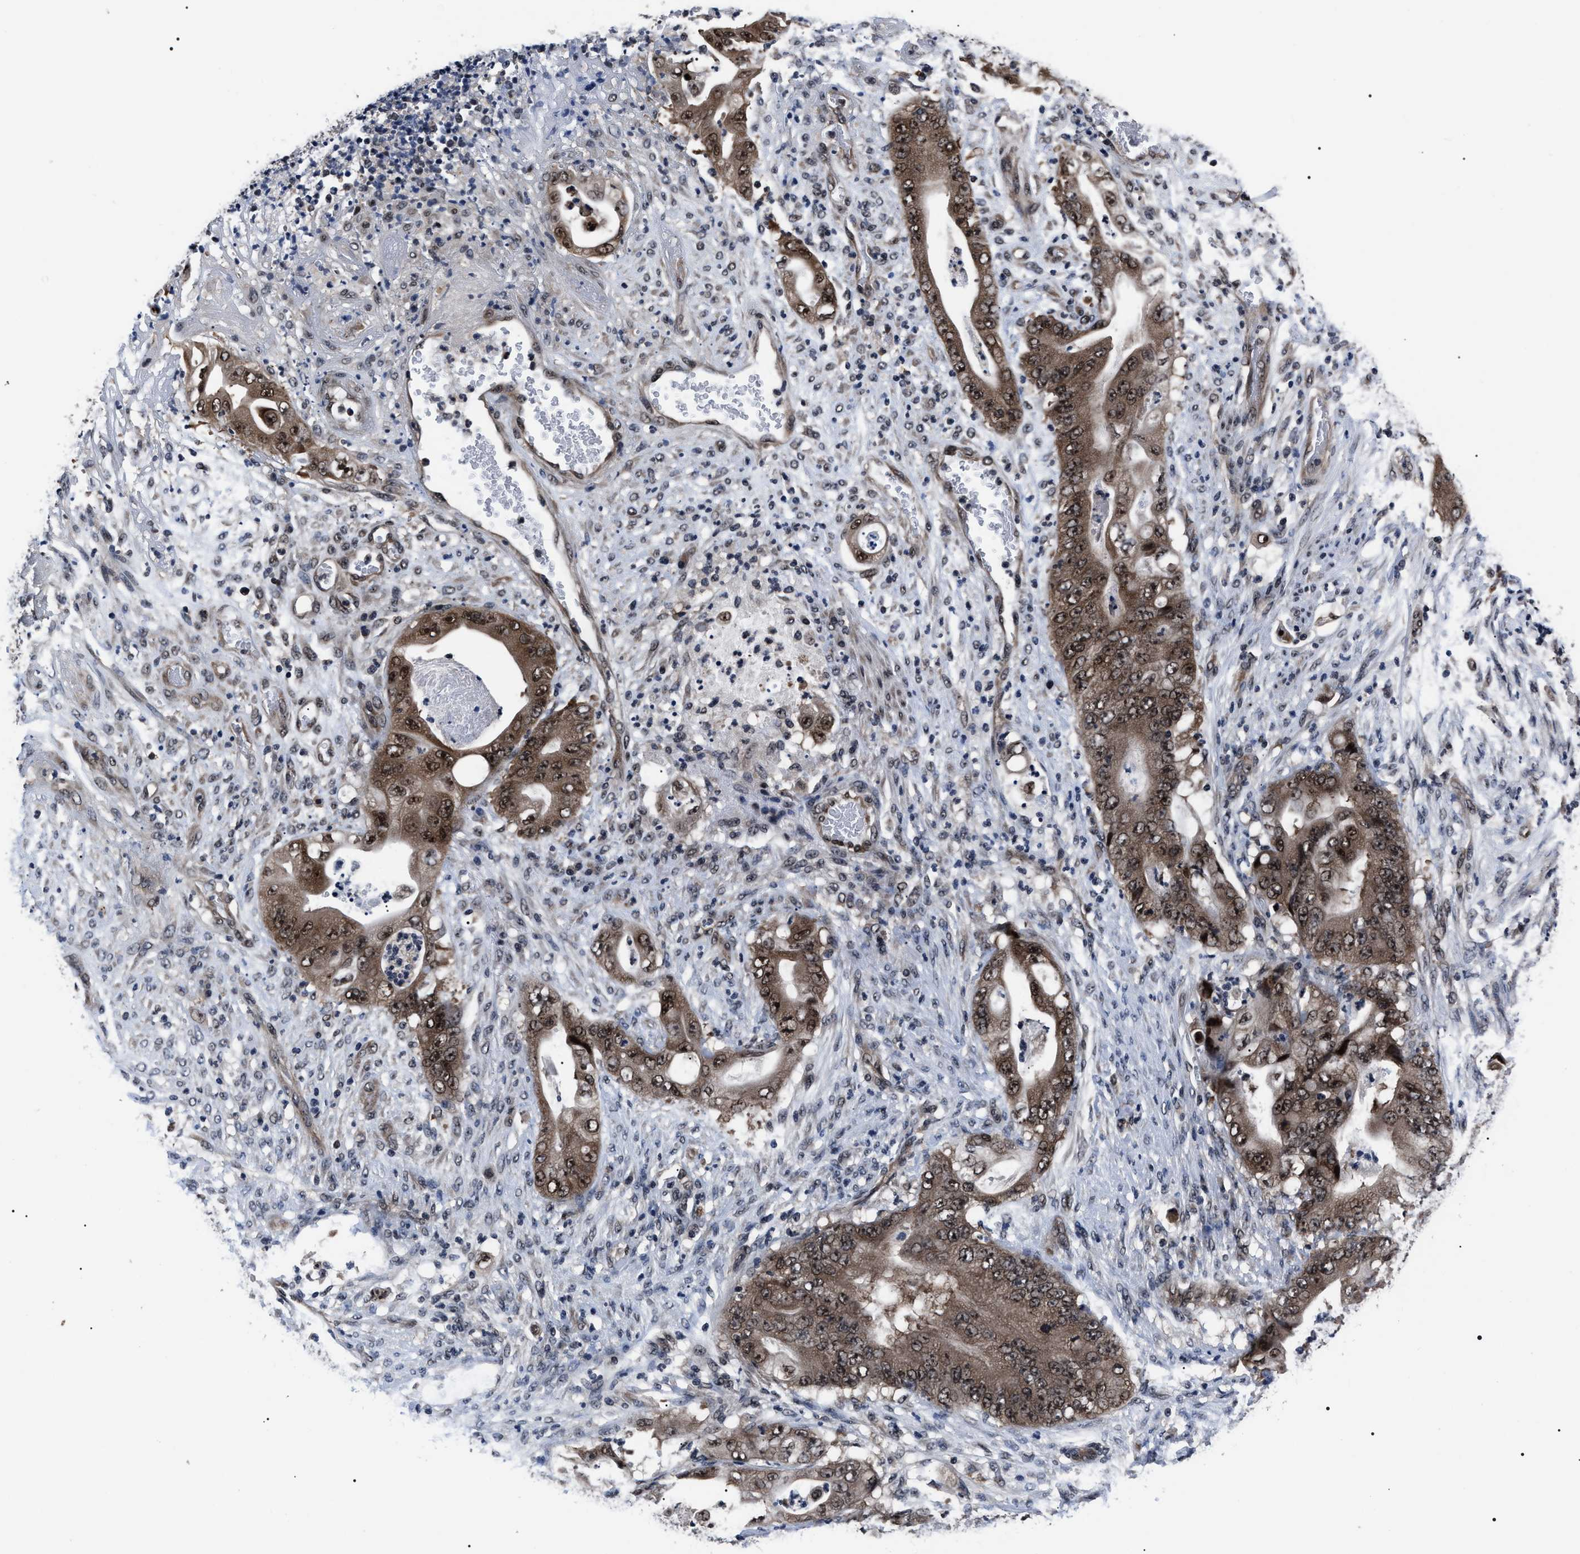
{"staining": {"intensity": "moderate", "quantity": ">75%", "location": "cytoplasmic/membranous,nuclear"}, "tissue": "stomach cancer", "cell_type": "Tumor cells", "image_type": "cancer", "snomed": [{"axis": "morphology", "description": "Adenocarcinoma, NOS"}, {"axis": "topography", "description": "Stomach"}], "caption": "Protein staining of adenocarcinoma (stomach) tissue reveals moderate cytoplasmic/membranous and nuclear staining in approximately >75% of tumor cells.", "gene": "CSNK2A1", "patient": {"sex": "female", "age": 73}}